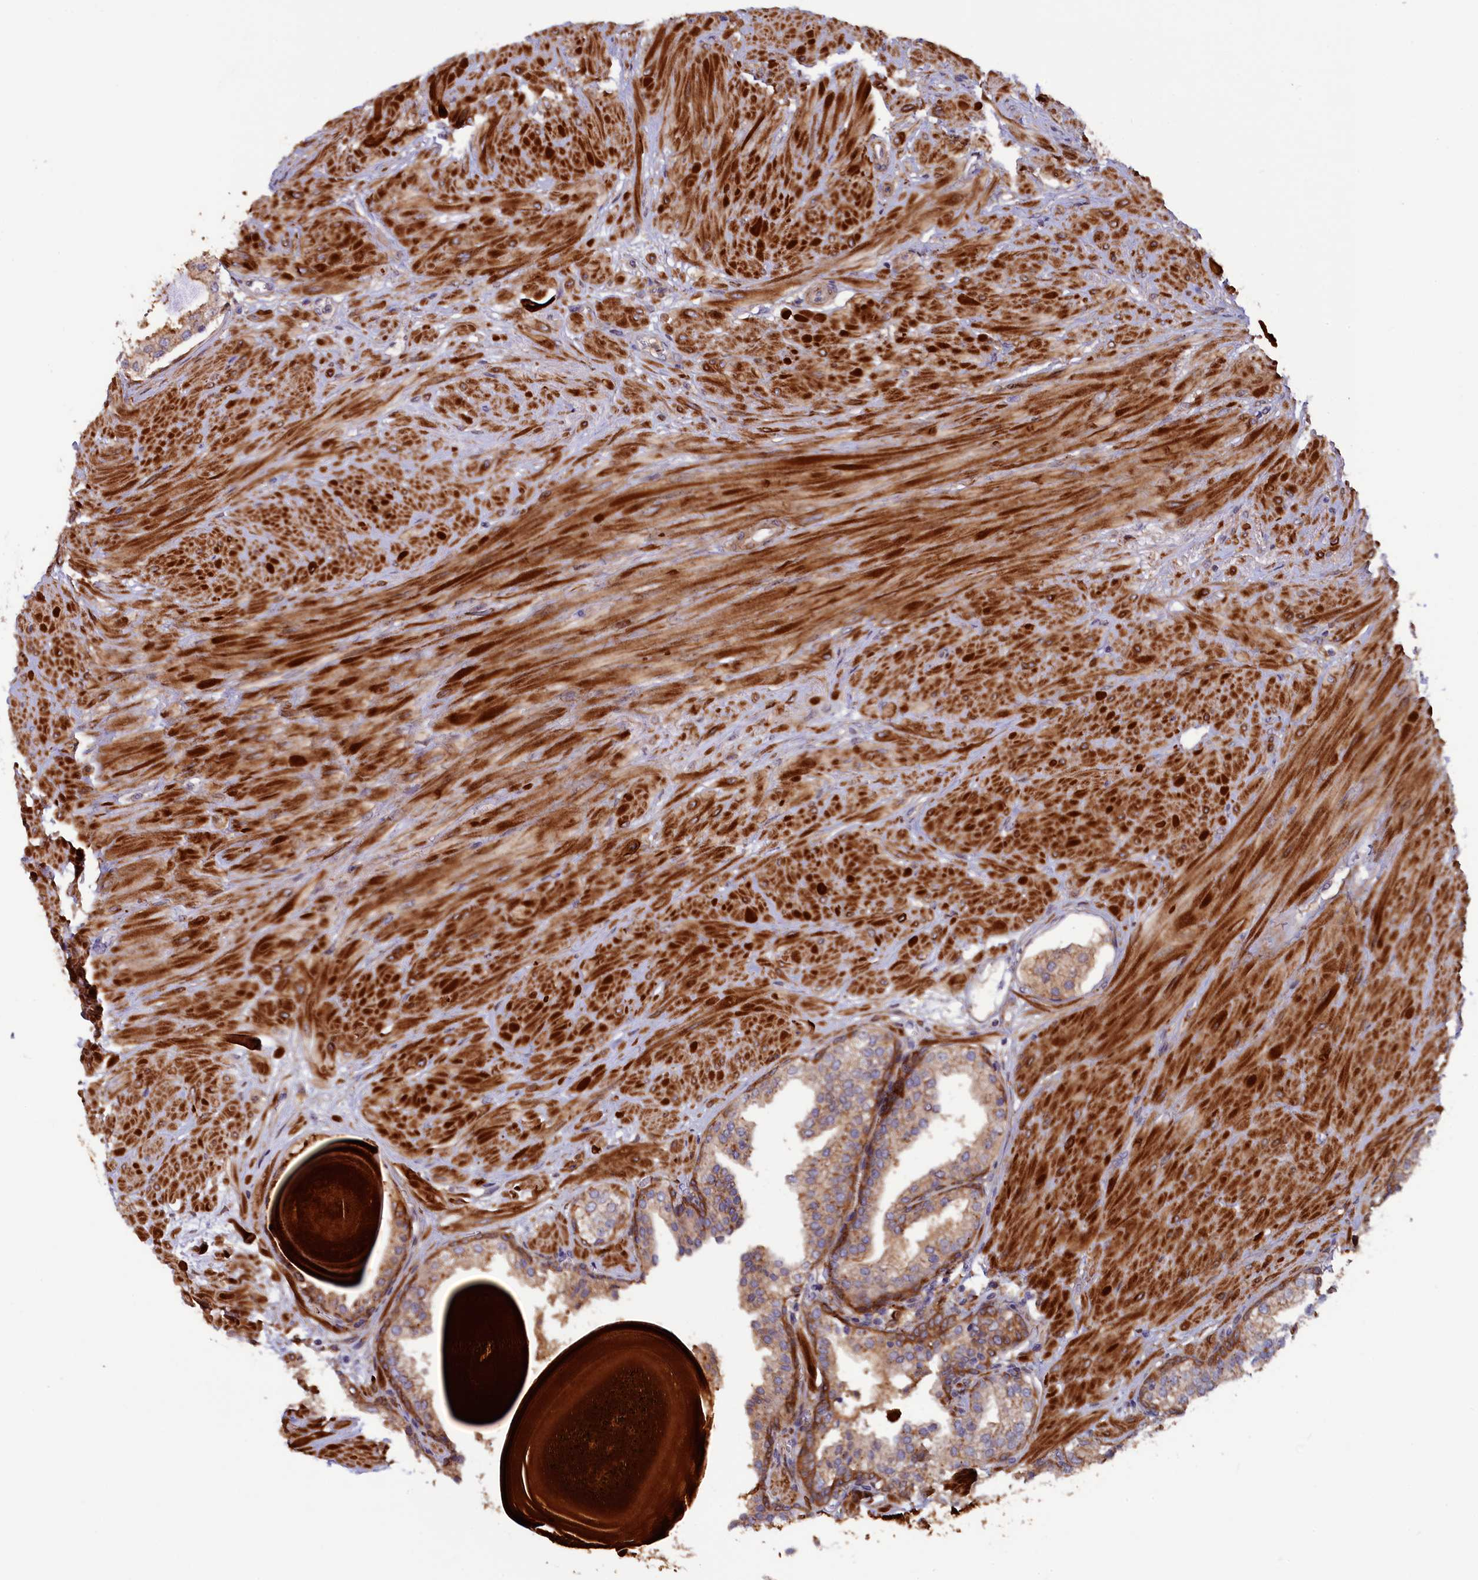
{"staining": {"intensity": "moderate", "quantity": ">75%", "location": "cytoplasmic/membranous"}, "tissue": "prostate", "cell_type": "Glandular cells", "image_type": "normal", "snomed": [{"axis": "morphology", "description": "Normal tissue, NOS"}, {"axis": "topography", "description": "Prostate"}], "caption": "This micrograph demonstrates immunohistochemistry staining of normal human prostate, with medium moderate cytoplasmic/membranous positivity in approximately >75% of glandular cells.", "gene": "FERMT1", "patient": {"sex": "male", "age": 48}}